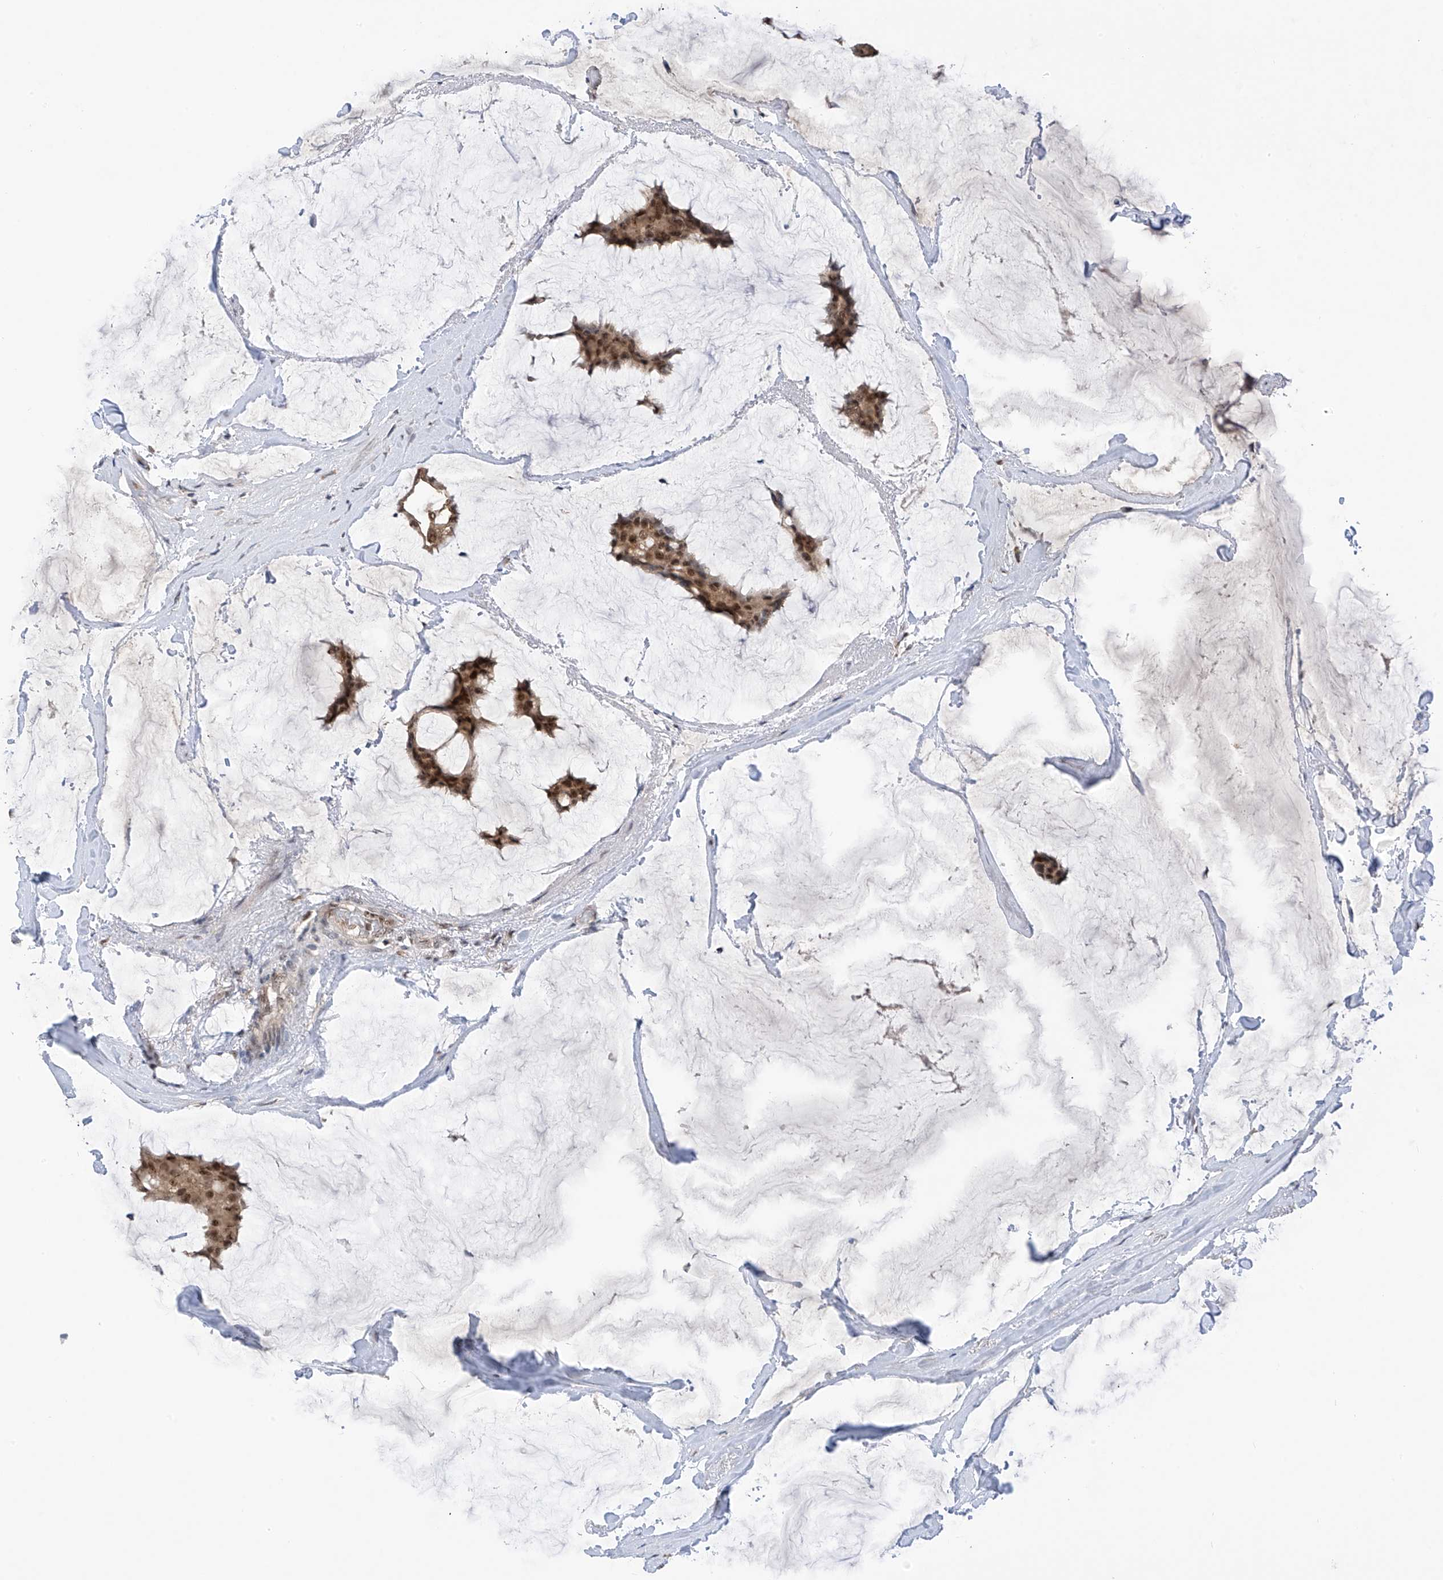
{"staining": {"intensity": "strong", "quantity": ">75%", "location": "nuclear"}, "tissue": "breast cancer", "cell_type": "Tumor cells", "image_type": "cancer", "snomed": [{"axis": "morphology", "description": "Duct carcinoma"}, {"axis": "topography", "description": "Breast"}], "caption": "A high-resolution histopathology image shows immunohistochemistry (IHC) staining of breast invasive ductal carcinoma, which demonstrates strong nuclear staining in about >75% of tumor cells.", "gene": "RPAIN", "patient": {"sex": "female", "age": 93}}